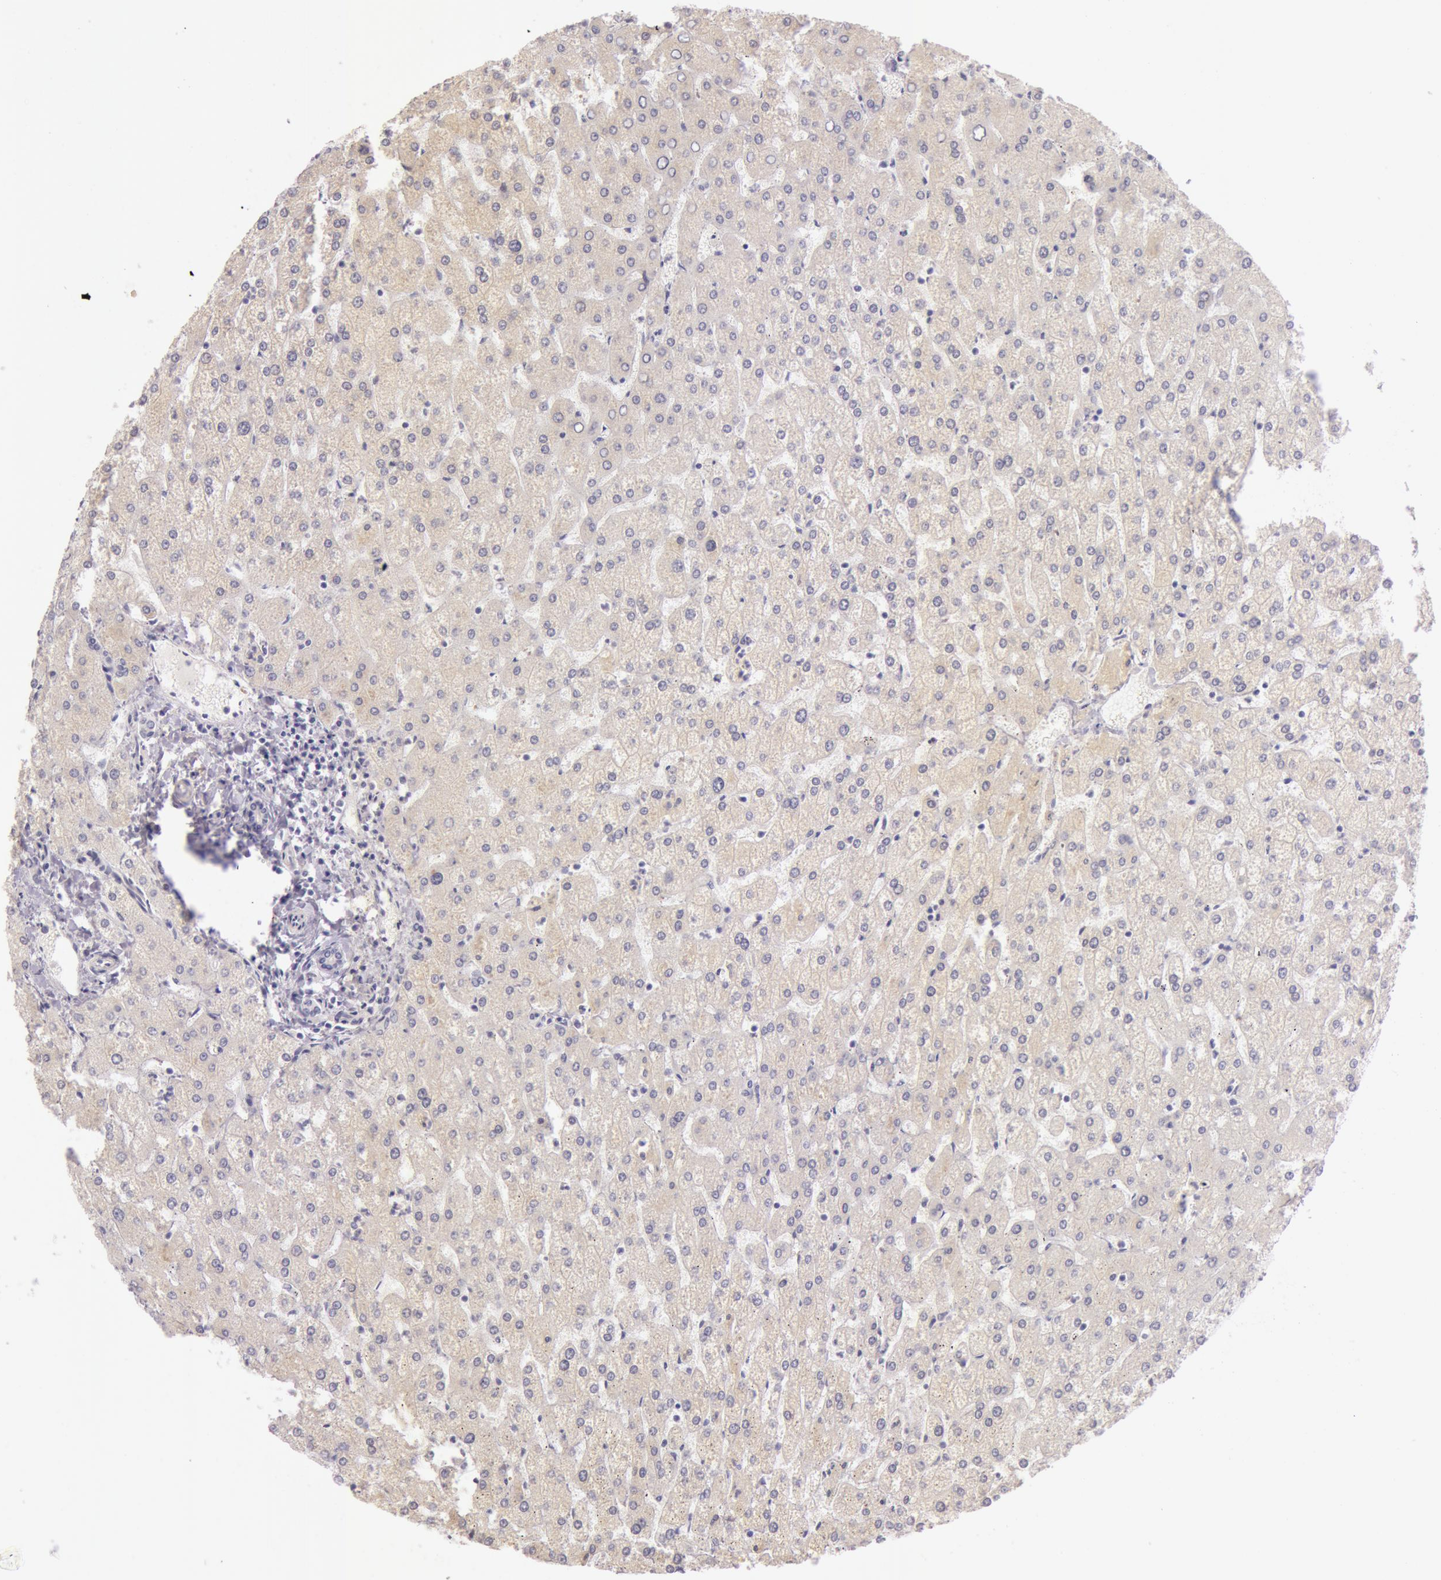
{"staining": {"intensity": "negative", "quantity": "none", "location": "none"}, "tissue": "liver", "cell_type": "Cholangiocytes", "image_type": "normal", "snomed": [{"axis": "morphology", "description": "Normal tissue, NOS"}, {"axis": "topography", "description": "Liver"}], "caption": "The histopathology image shows no staining of cholangiocytes in normal liver.", "gene": "RBMY1A1", "patient": {"sex": "female", "age": 32}}